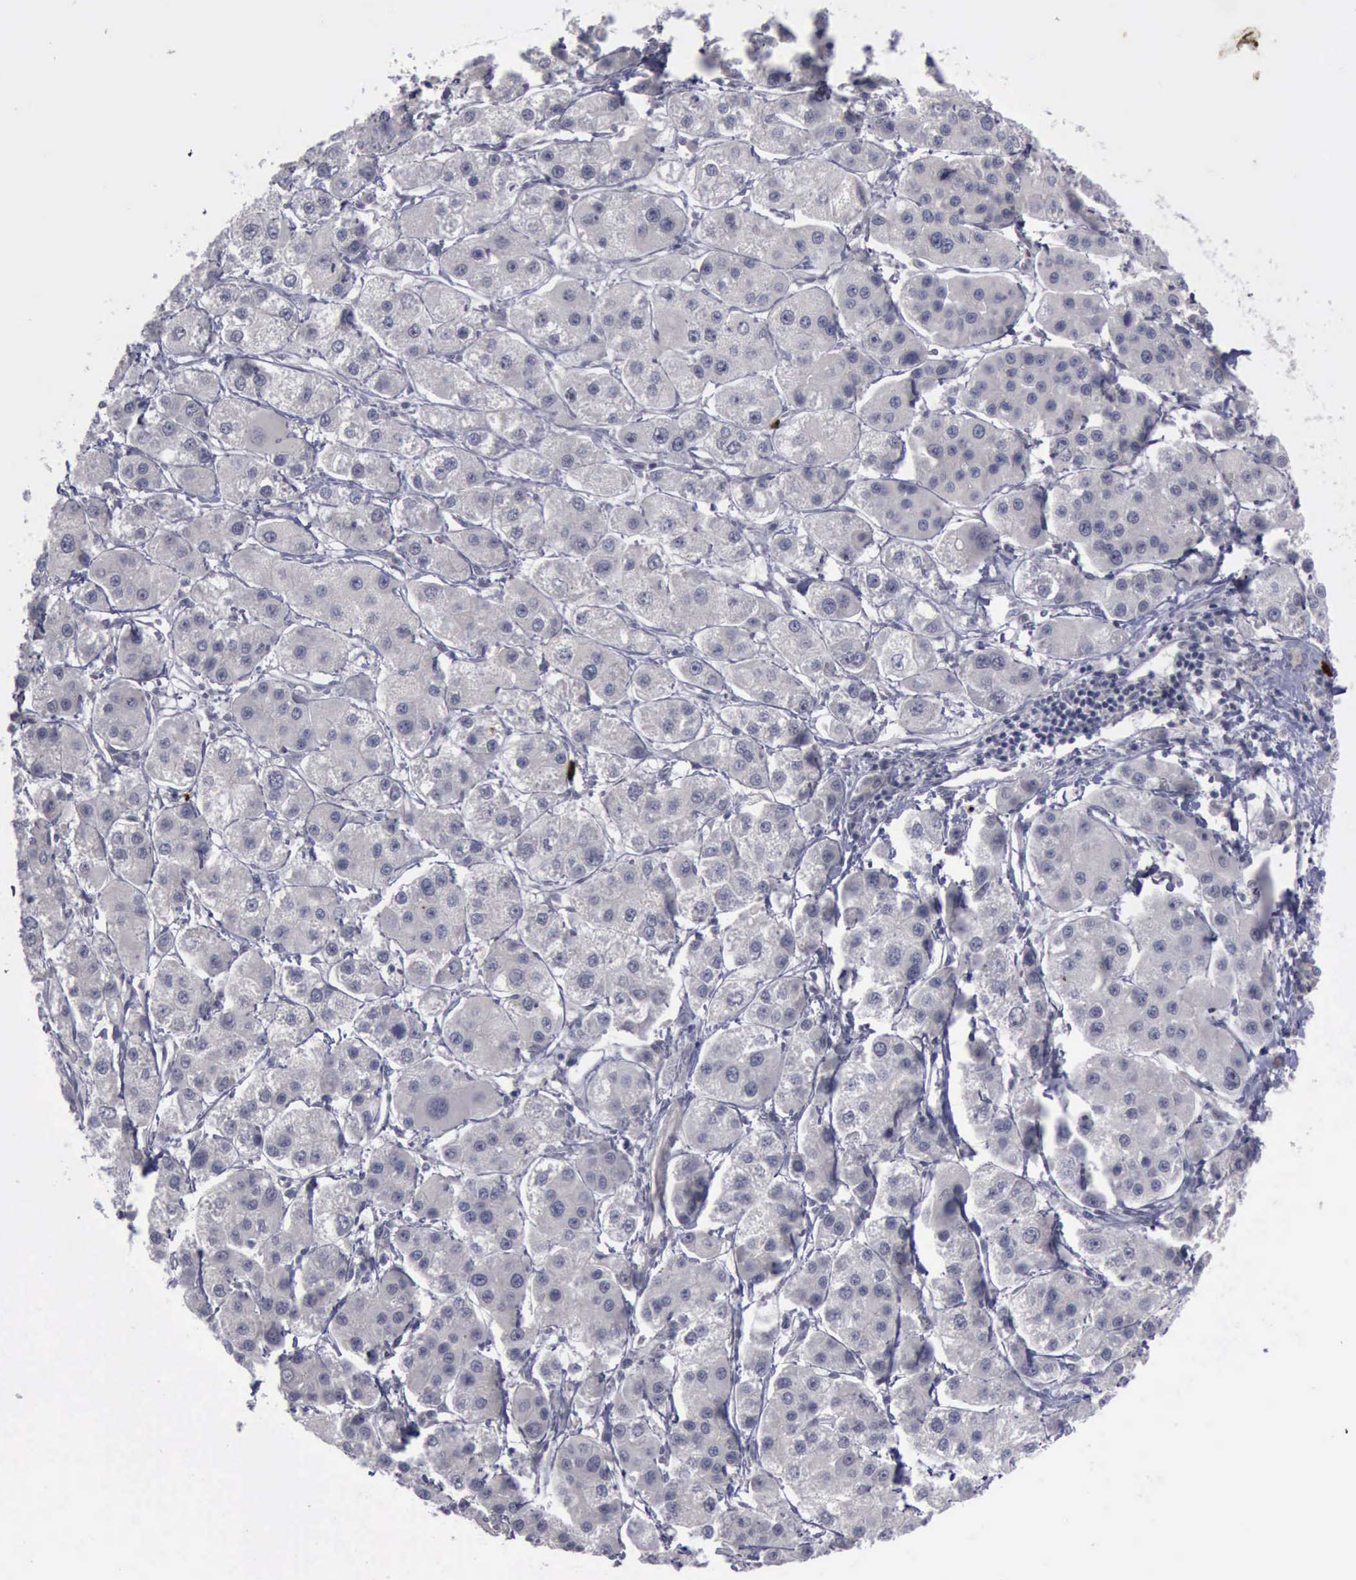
{"staining": {"intensity": "negative", "quantity": "none", "location": "none"}, "tissue": "liver cancer", "cell_type": "Tumor cells", "image_type": "cancer", "snomed": [{"axis": "morphology", "description": "Carcinoma, Hepatocellular, NOS"}, {"axis": "topography", "description": "Liver"}], "caption": "This photomicrograph is of liver cancer (hepatocellular carcinoma) stained with immunohistochemistry (IHC) to label a protein in brown with the nuclei are counter-stained blue. There is no positivity in tumor cells.", "gene": "MMP9", "patient": {"sex": "female", "age": 85}}